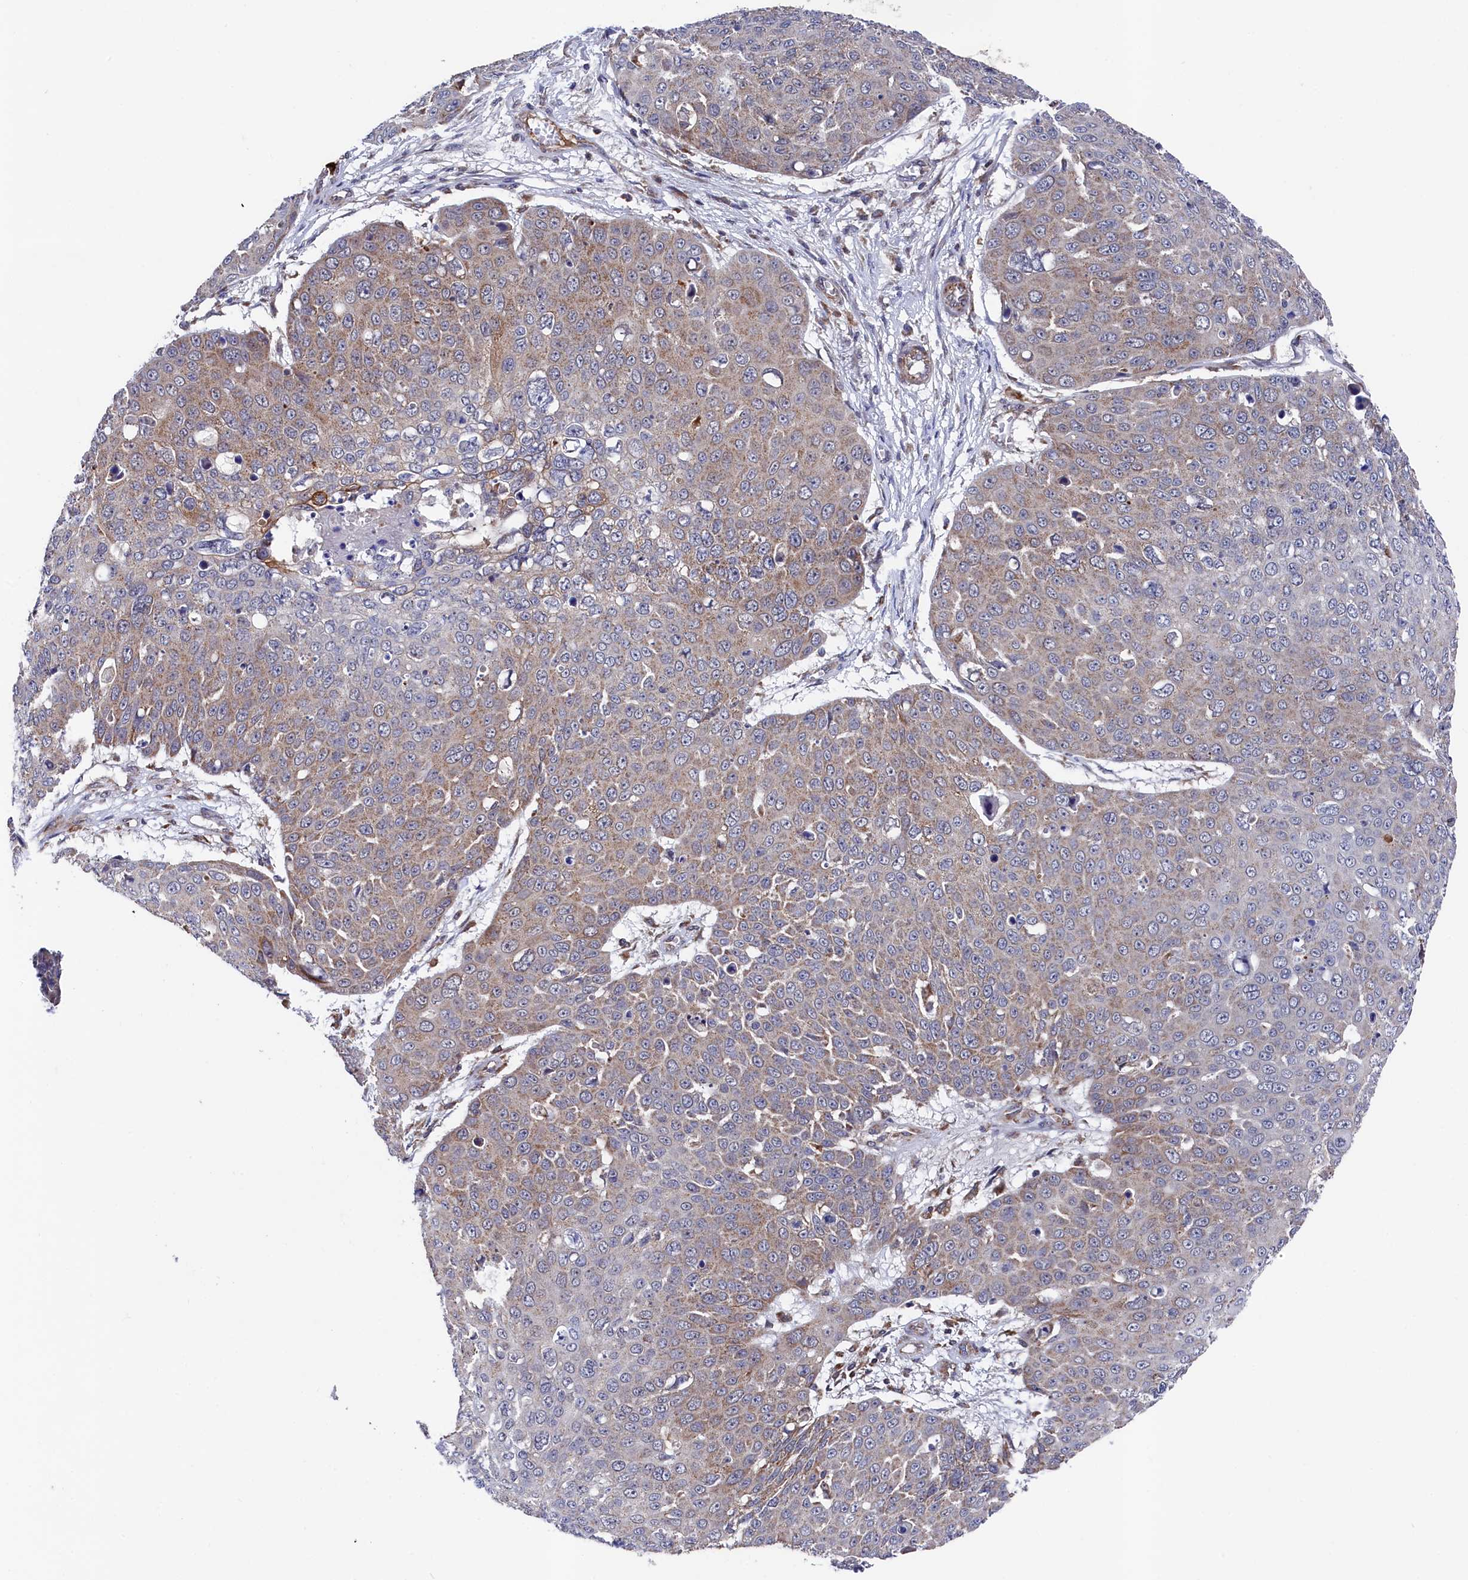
{"staining": {"intensity": "weak", "quantity": "25%-75%", "location": "cytoplasmic/membranous"}, "tissue": "skin cancer", "cell_type": "Tumor cells", "image_type": "cancer", "snomed": [{"axis": "morphology", "description": "Squamous cell carcinoma, NOS"}, {"axis": "topography", "description": "Skin"}], "caption": "Skin squamous cell carcinoma stained for a protein (brown) demonstrates weak cytoplasmic/membranous positive positivity in approximately 25%-75% of tumor cells.", "gene": "CHCHD1", "patient": {"sex": "male", "age": 71}}